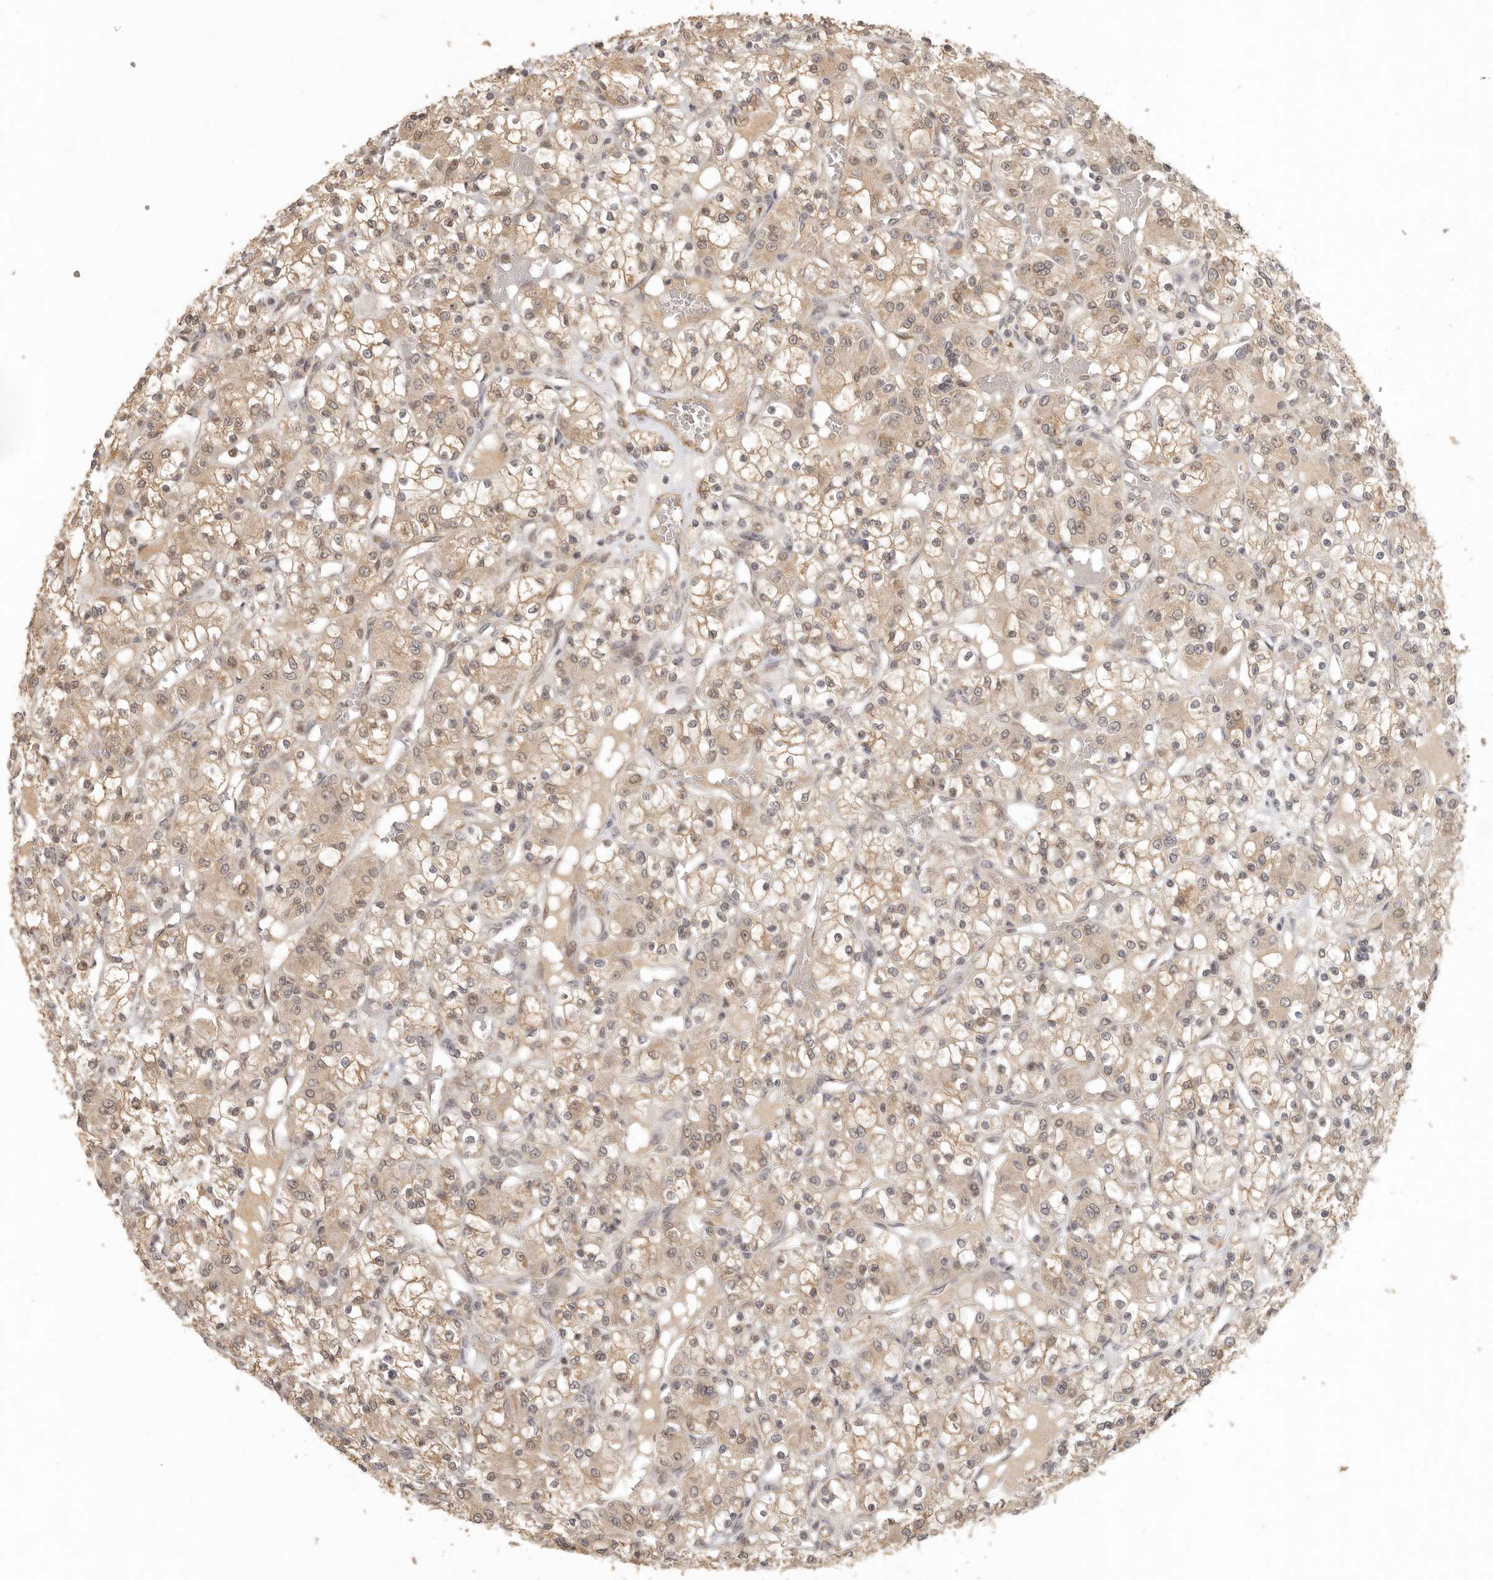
{"staining": {"intensity": "weak", "quantity": ">75%", "location": "cytoplasmic/membranous,nuclear"}, "tissue": "renal cancer", "cell_type": "Tumor cells", "image_type": "cancer", "snomed": [{"axis": "morphology", "description": "Adenocarcinoma, NOS"}, {"axis": "topography", "description": "Kidney"}], "caption": "Immunohistochemical staining of human adenocarcinoma (renal) displays low levels of weak cytoplasmic/membranous and nuclear staining in approximately >75% of tumor cells. The protein is shown in brown color, while the nuclei are stained blue.", "gene": "LRRC75A", "patient": {"sex": "female", "age": 59}}